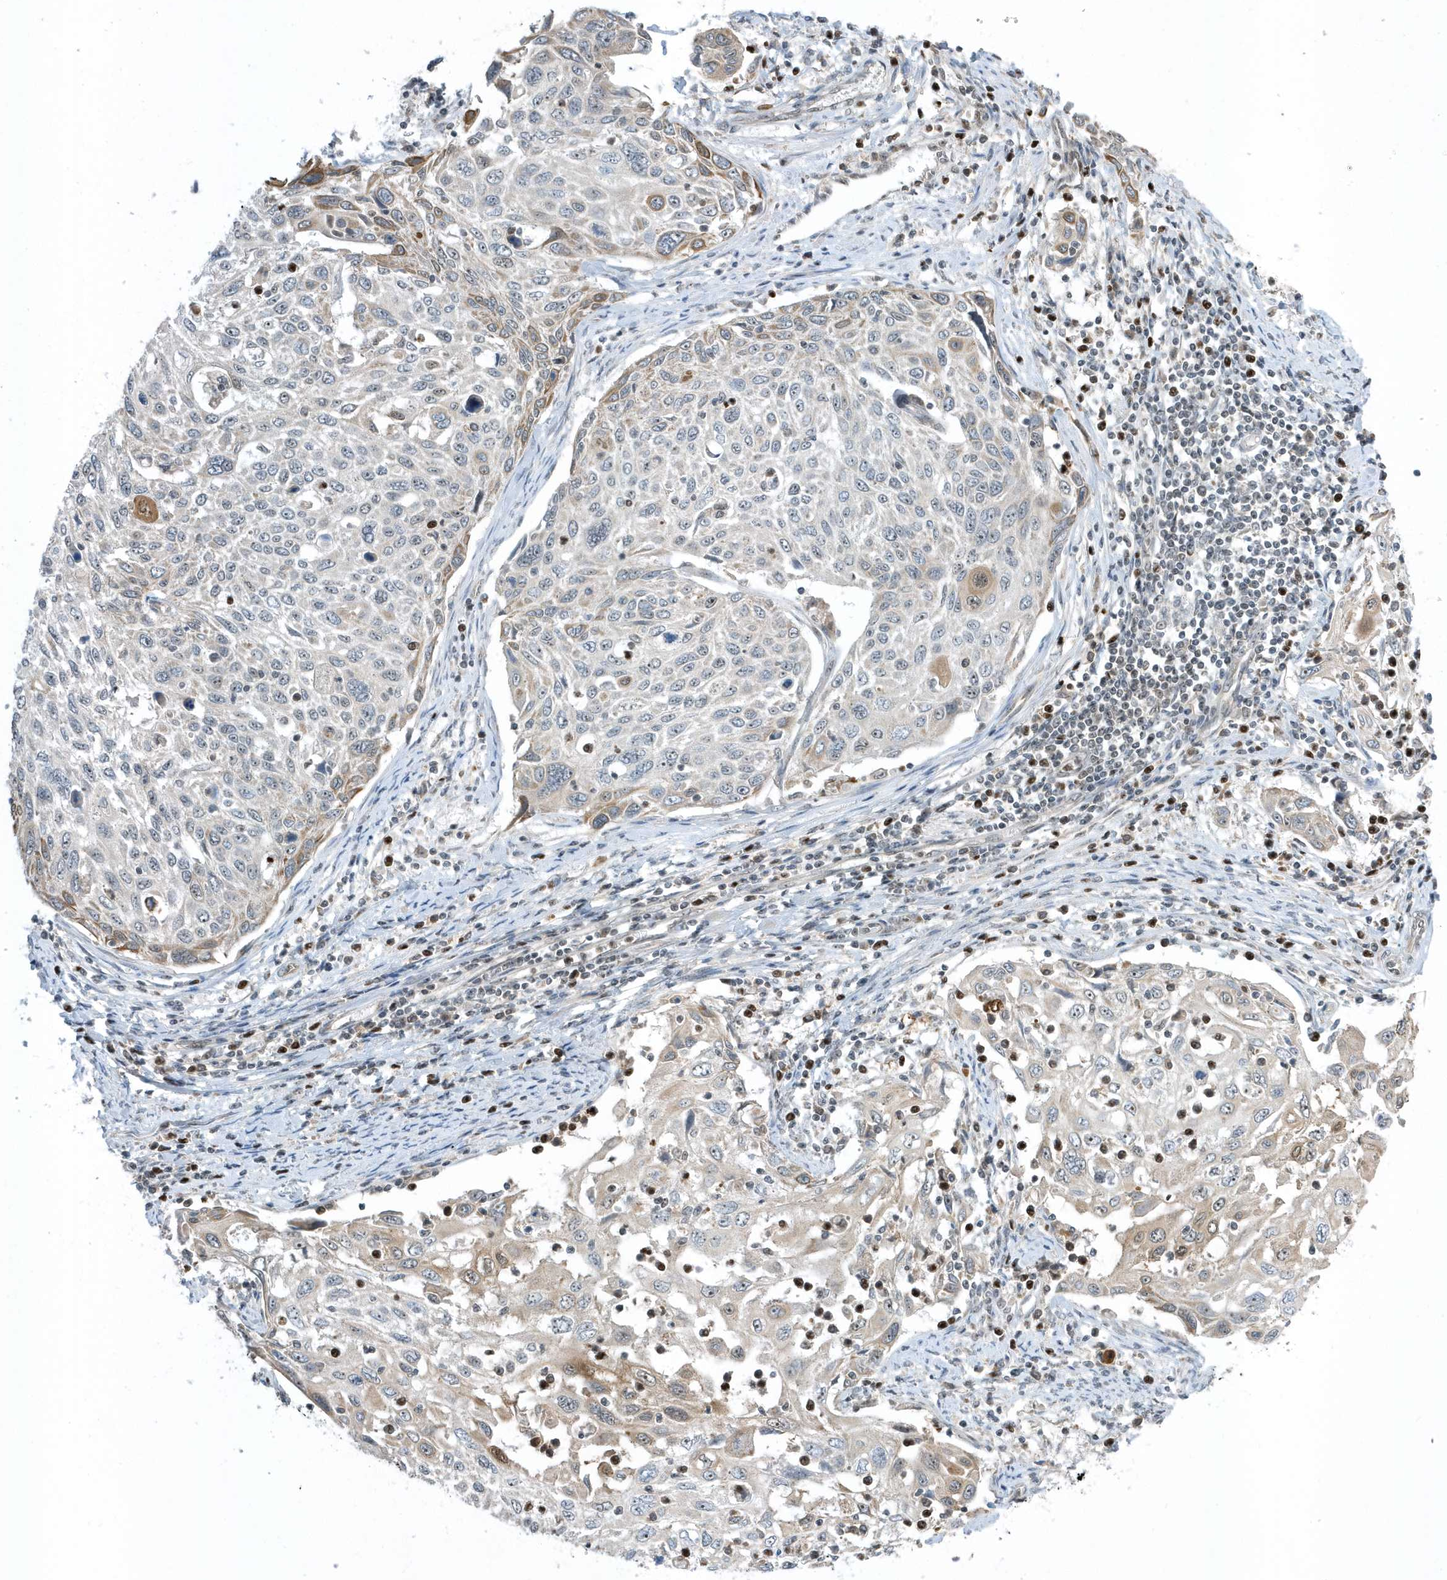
{"staining": {"intensity": "weak", "quantity": "<25%", "location": "cytoplasmic/membranous"}, "tissue": "cervical cancer", "cell_type": "Tumor cells", "image_type": "cancer", "snomed": [{"axis": "morphology", "description": "Squamous cell carcinoma, NOS"}, {"axis": "topography", "description": "Cervix"}], "caption": "Histopathology image shows no protein positivity in tumor cells of cervical cancer tissue.", "gene": "ZNF740", "patient": {"sex": "female", "age": 70}}